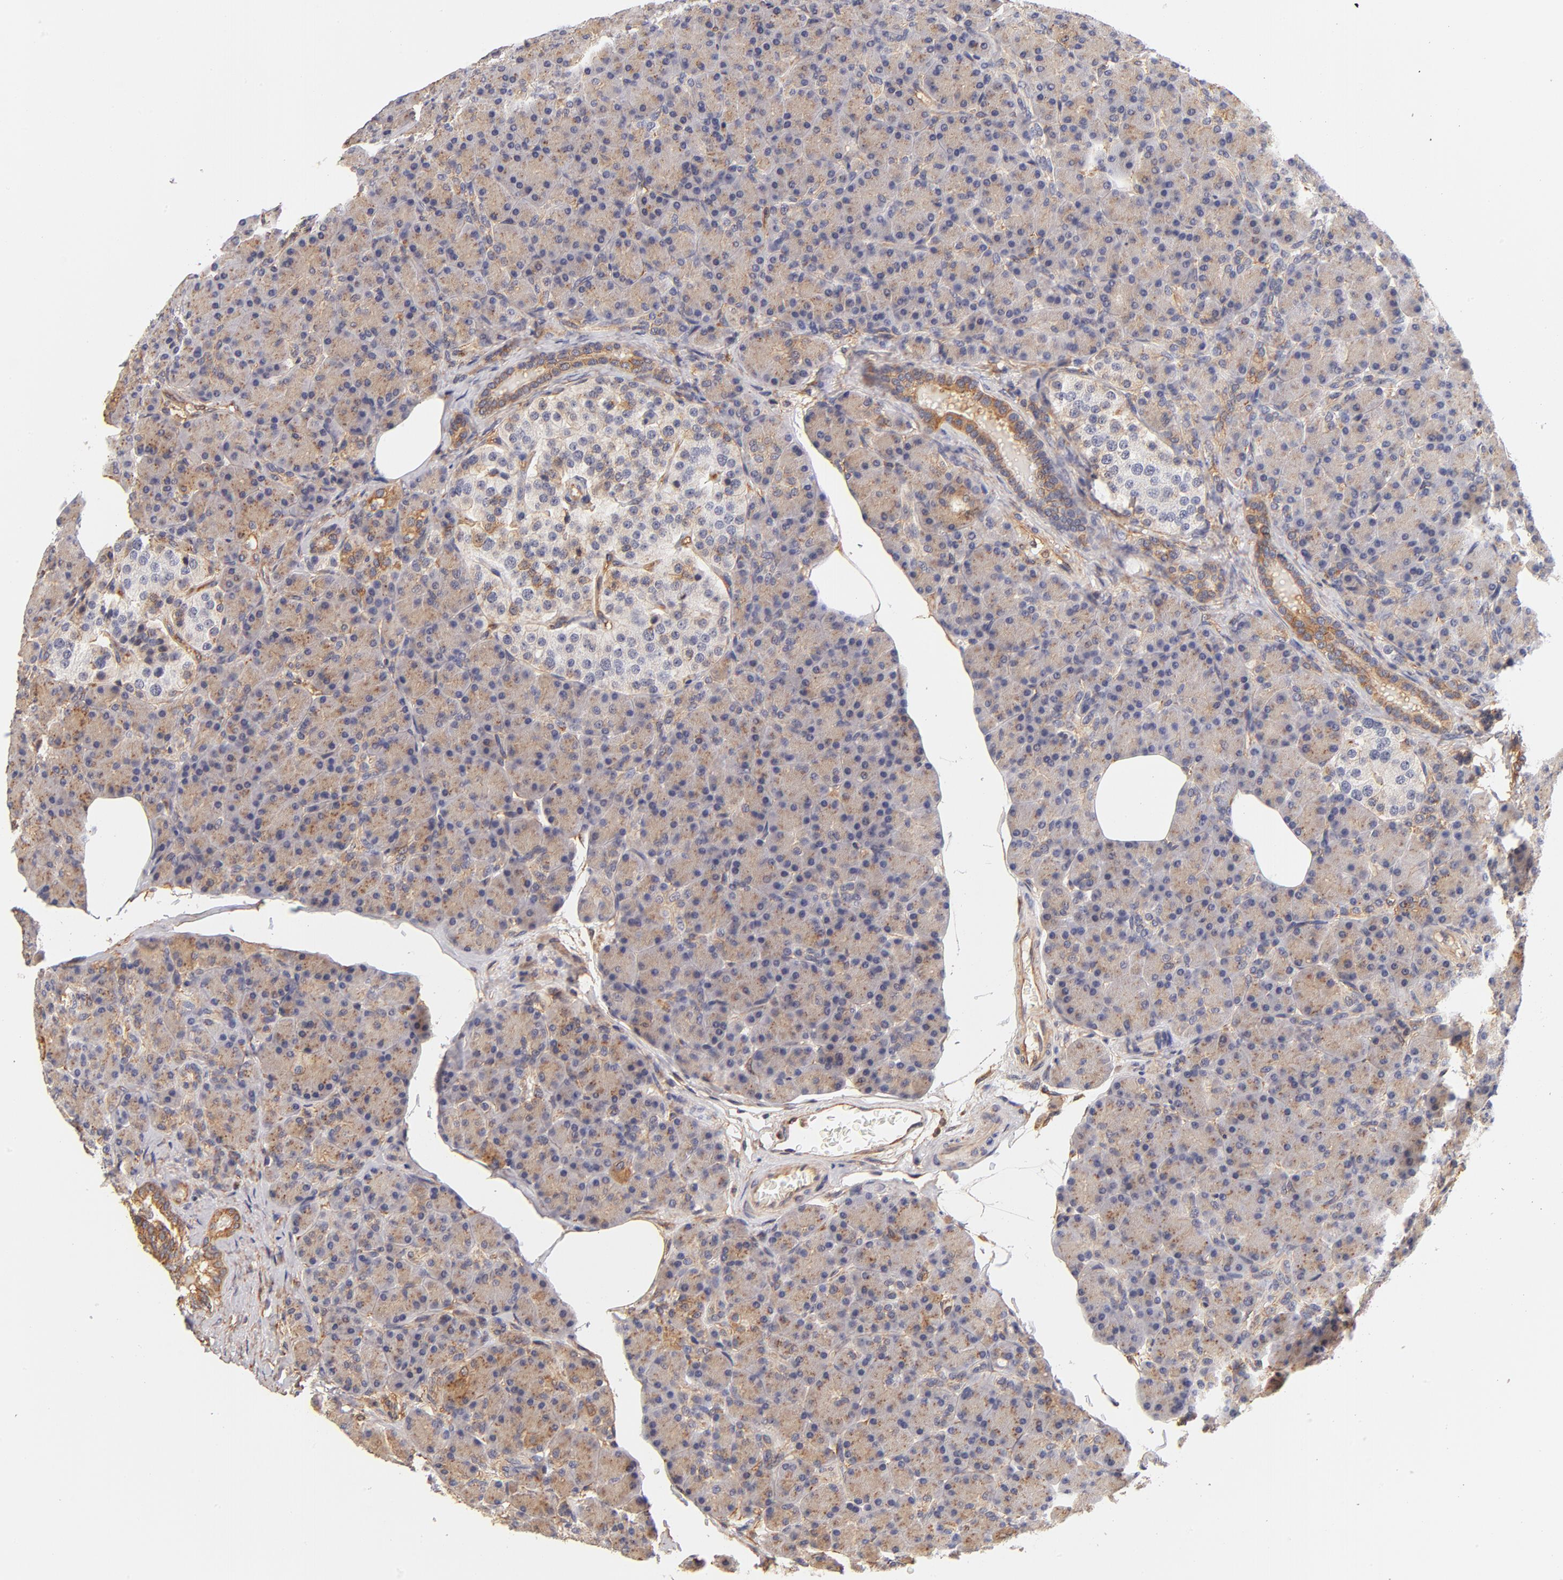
{"staining": {"intensity": "moderate", "quantity": ">75%", "location": "cytoplasmic/membranous"}, "tissue": "pancreas", "cell_type": "Exocrine glandular cells", "image_type": "normal", "snomed": [{"axis": "morphology", "description": "Normal tissue, NOS"}, {"axis": "topography", "description": "Pancreas"}], "caption": "Pancreas stained with IHC reveals moderate cytoplasmic/membranous staining in about >75% of exocrine glandular cells.", "gene": "FCMR", "patient": {"sex": "female", "age": 43}}